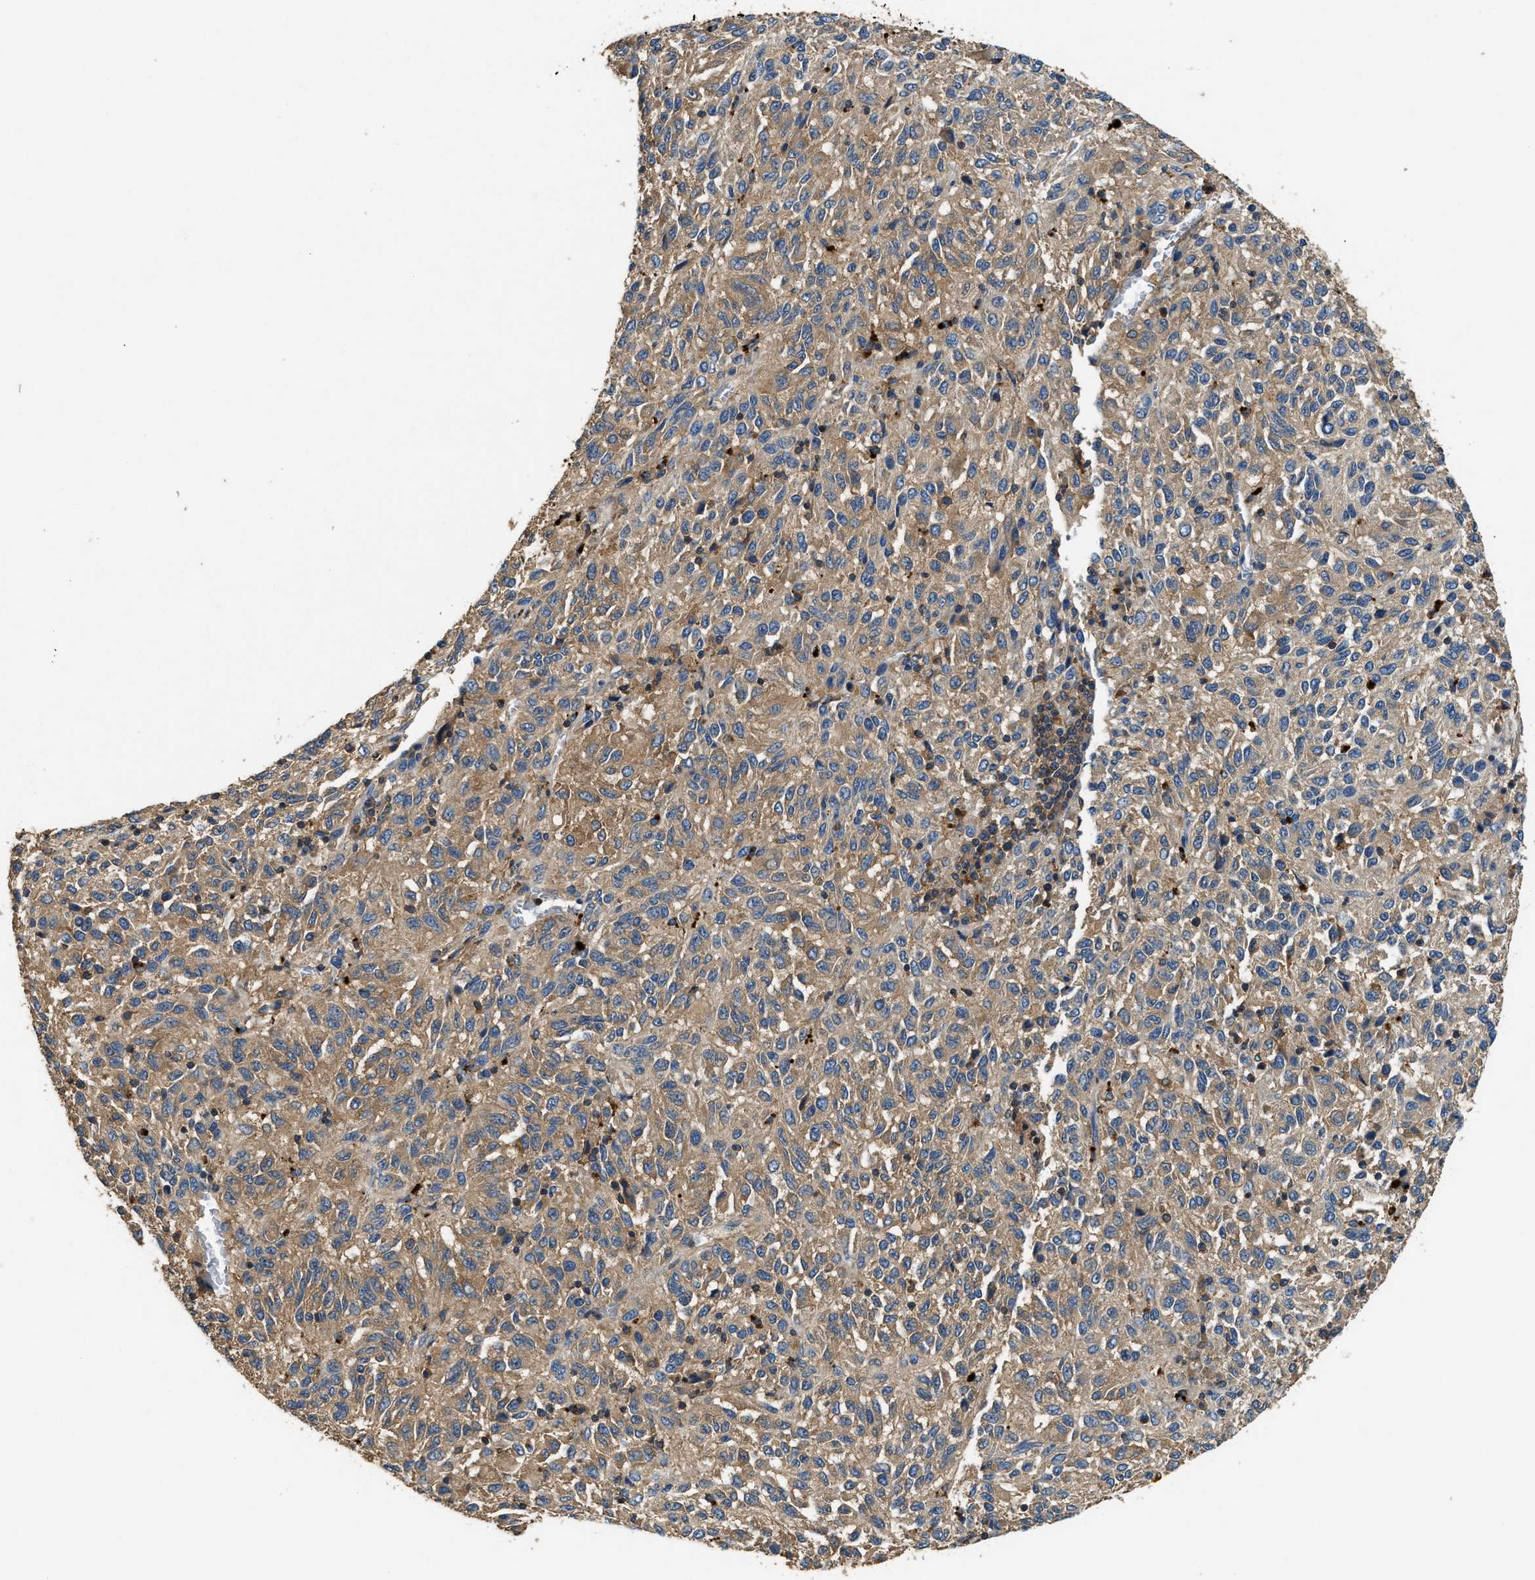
{"staining": {"intensity": "weak", "quantity": ">75%", "location": "cytoplasmic/membranous"}, "tissue": "melanoma", "cell_type": "Tumor cells", "image_type": "cancer", "snomed": [{"axis": "morphology", "description": "Malignant melanoma, Metastatic site"}, {"axis": "topography", "description": "Lung"}], "caption": "Immunohistochemical staining of melanoma reveals low levels of weak cytoplasmic/membranous protein positivity in about >75% of tumor cells.", "gene": "BLOC1S1", "patient": {"sex": "male", "age": 64}}